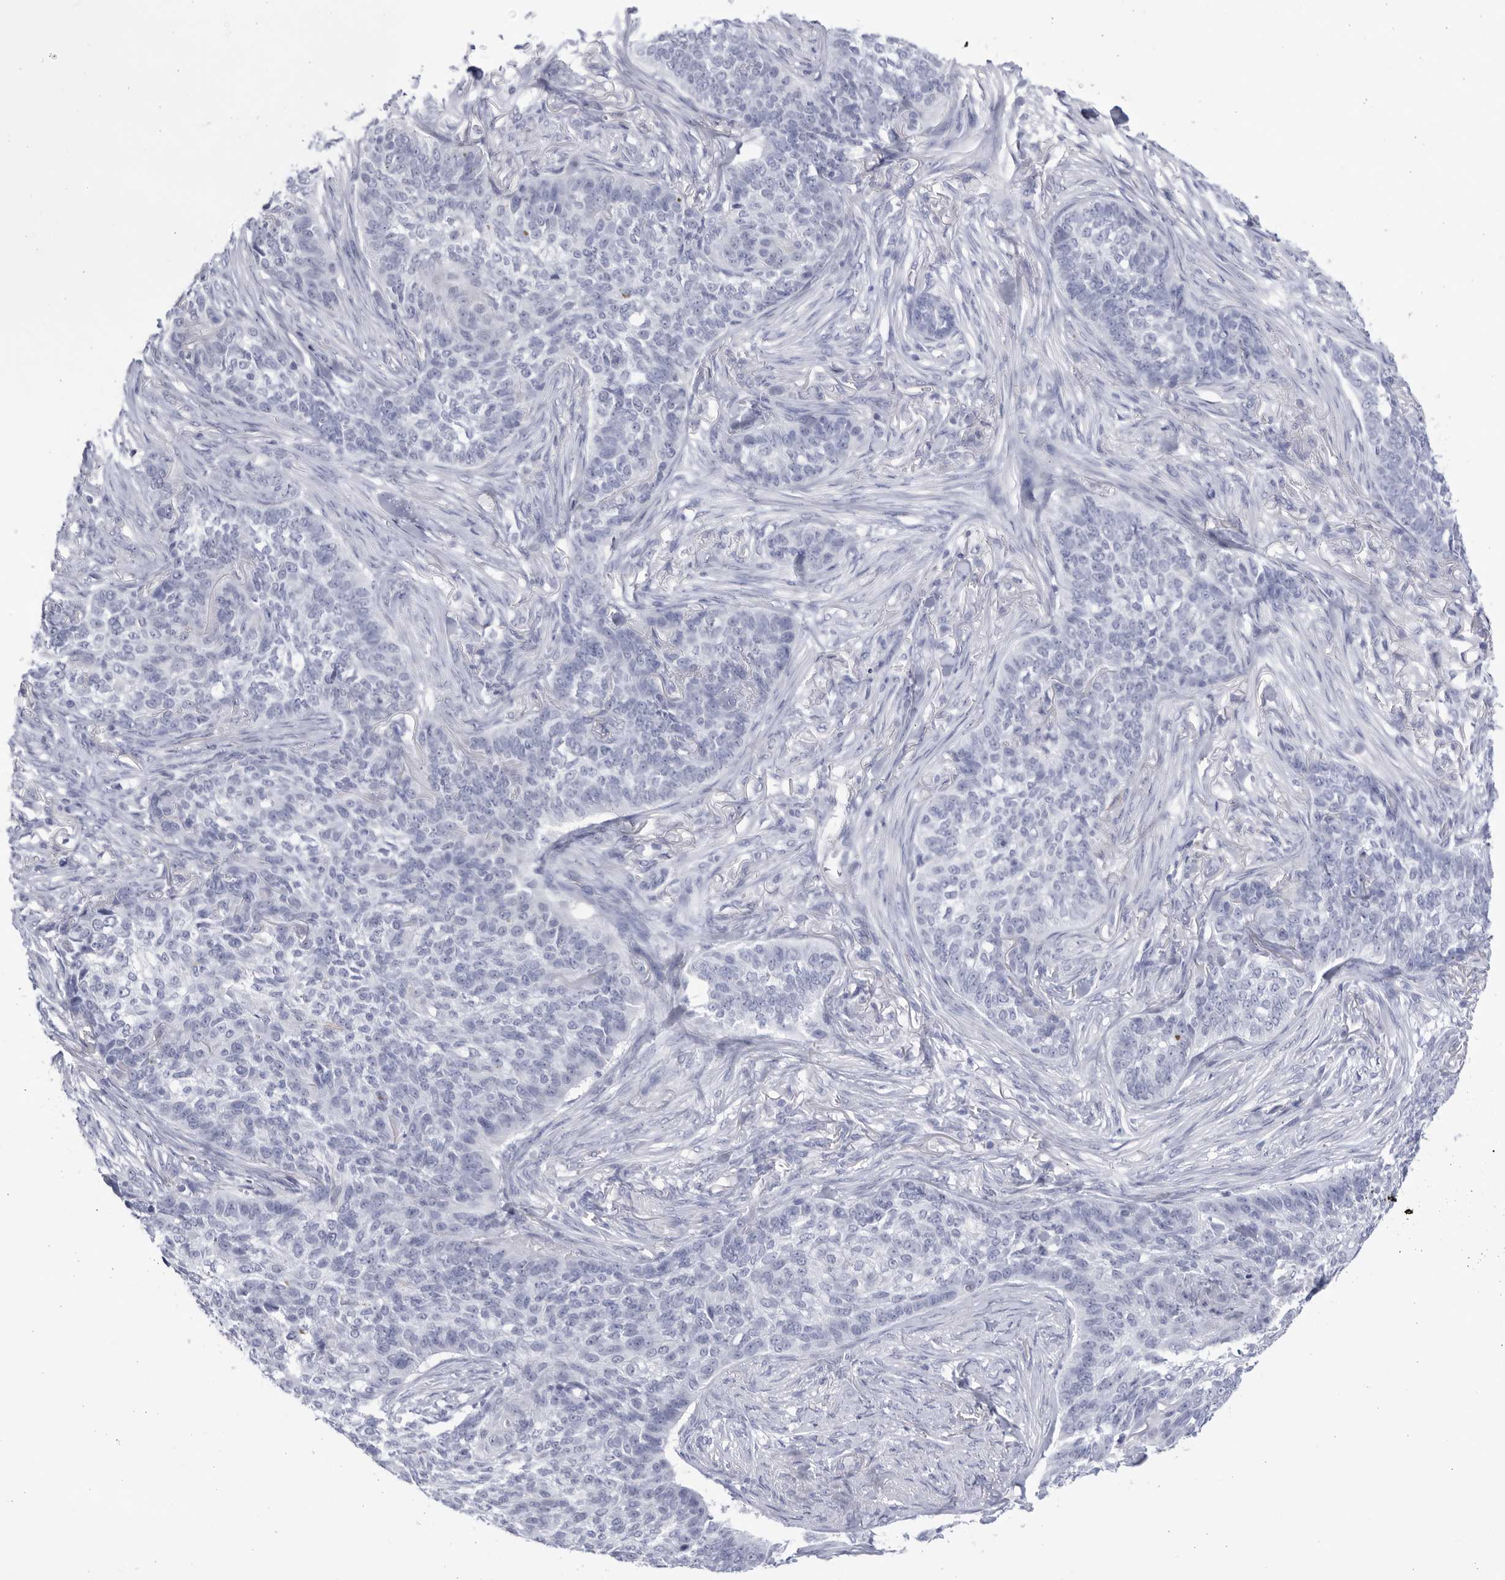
{"staining": {"intensity": "negative", "quantity": "none", "location": "none"}, "tissue": "skin cancer", "cell_type": "Tumor cells", "image_type": "cancer", "snomed": [{"axis": "morphology", "description": "Basal cell carcinoma"}, {"axis": "topography", "description": "Skin"}], "caption": "IHC histopathology image of neoplastic tissue: human basal cell carcinoma (skin) stained with DAB (3,3'-diaminobenzidine) displays no significant protein expression in tumor cells. (IHC, brightfield microscopy, high magnification).", "gene": "CCDC181", "patient": {"sex": "male", "age": 85}}